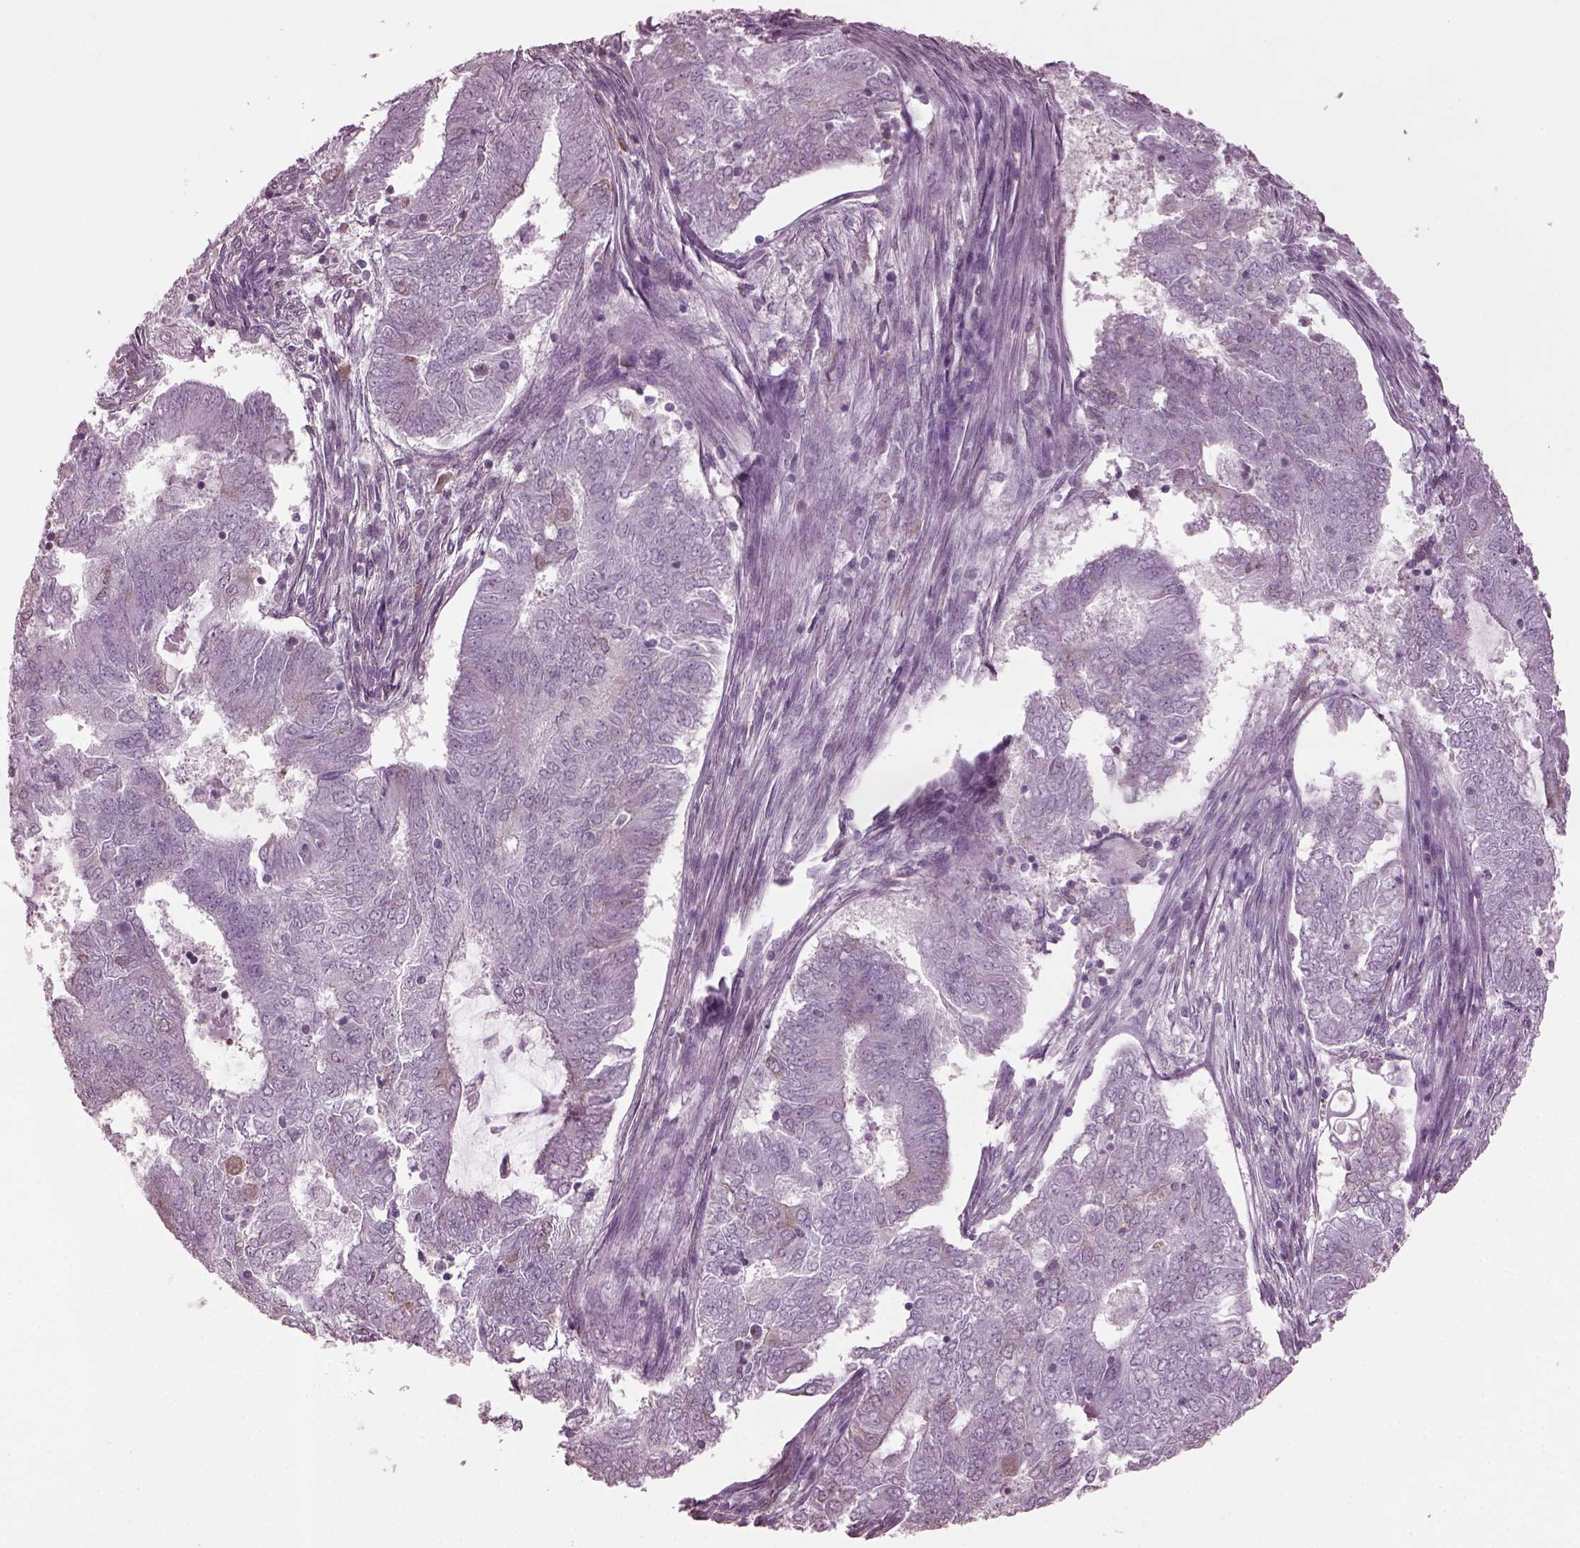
{"staining": {"intensity": "negative", "quantity": "none", "location": "none"}, "tissue": "endometrial cancer", "cell_type": "Tumor cells", "image_type": "cancer", "snomed": [{"axis": "morphology", "description": "Adenocarcinoma, NOS"}, {"axis": "topography", "description": "Endometrium"}], "caption": "Immunohistochemical staining of human adenocarcinoma (endometrial) shows no significant staining in tumor cells. (Immunohistochemistry, brightfield microscopy, high magnification).", "gene": "CABP5", "patient": {"sex": "female", "age": 62}}